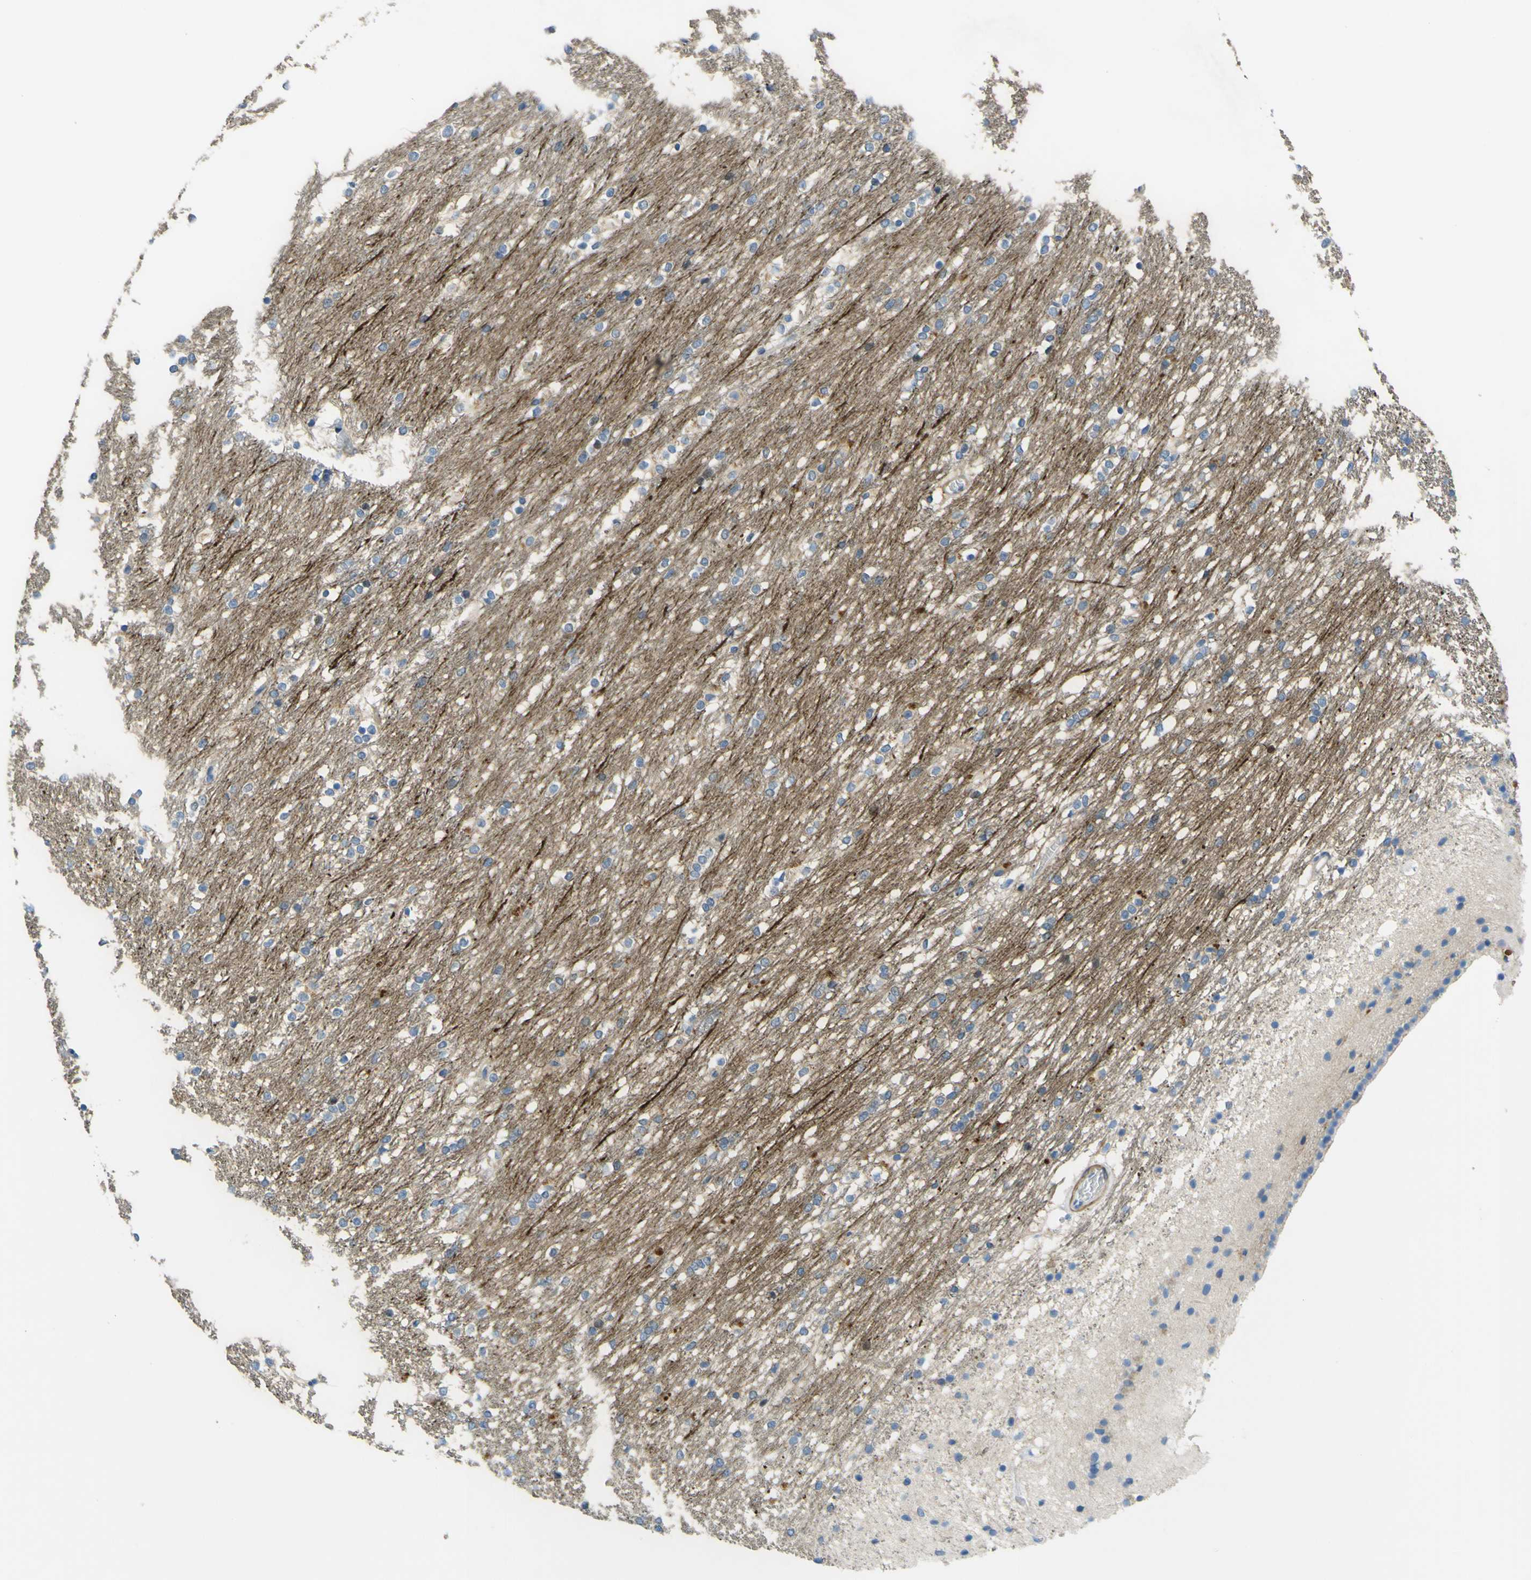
{"staining": {"intensity": "negative", "quantity": "none", "location": "none"}, "tissue": "caudate", "cell_type": "Glial cells", "image_type": "normal", "snomed": [{"axis": "morphology", "description": "Normal tissue, NOS"}, {"axis": "topography", "description": "Lateral ventricle wall"}], "caption": "DAB (3,3'-diaminobenzidine) immunohistochemical staining of benign caudate demonstrates no significant expression in glial cells. (DAB IHC with hematoxylin counter stain).", "gene": "OGN", "patient": {"sex": "female", "age": 19}}